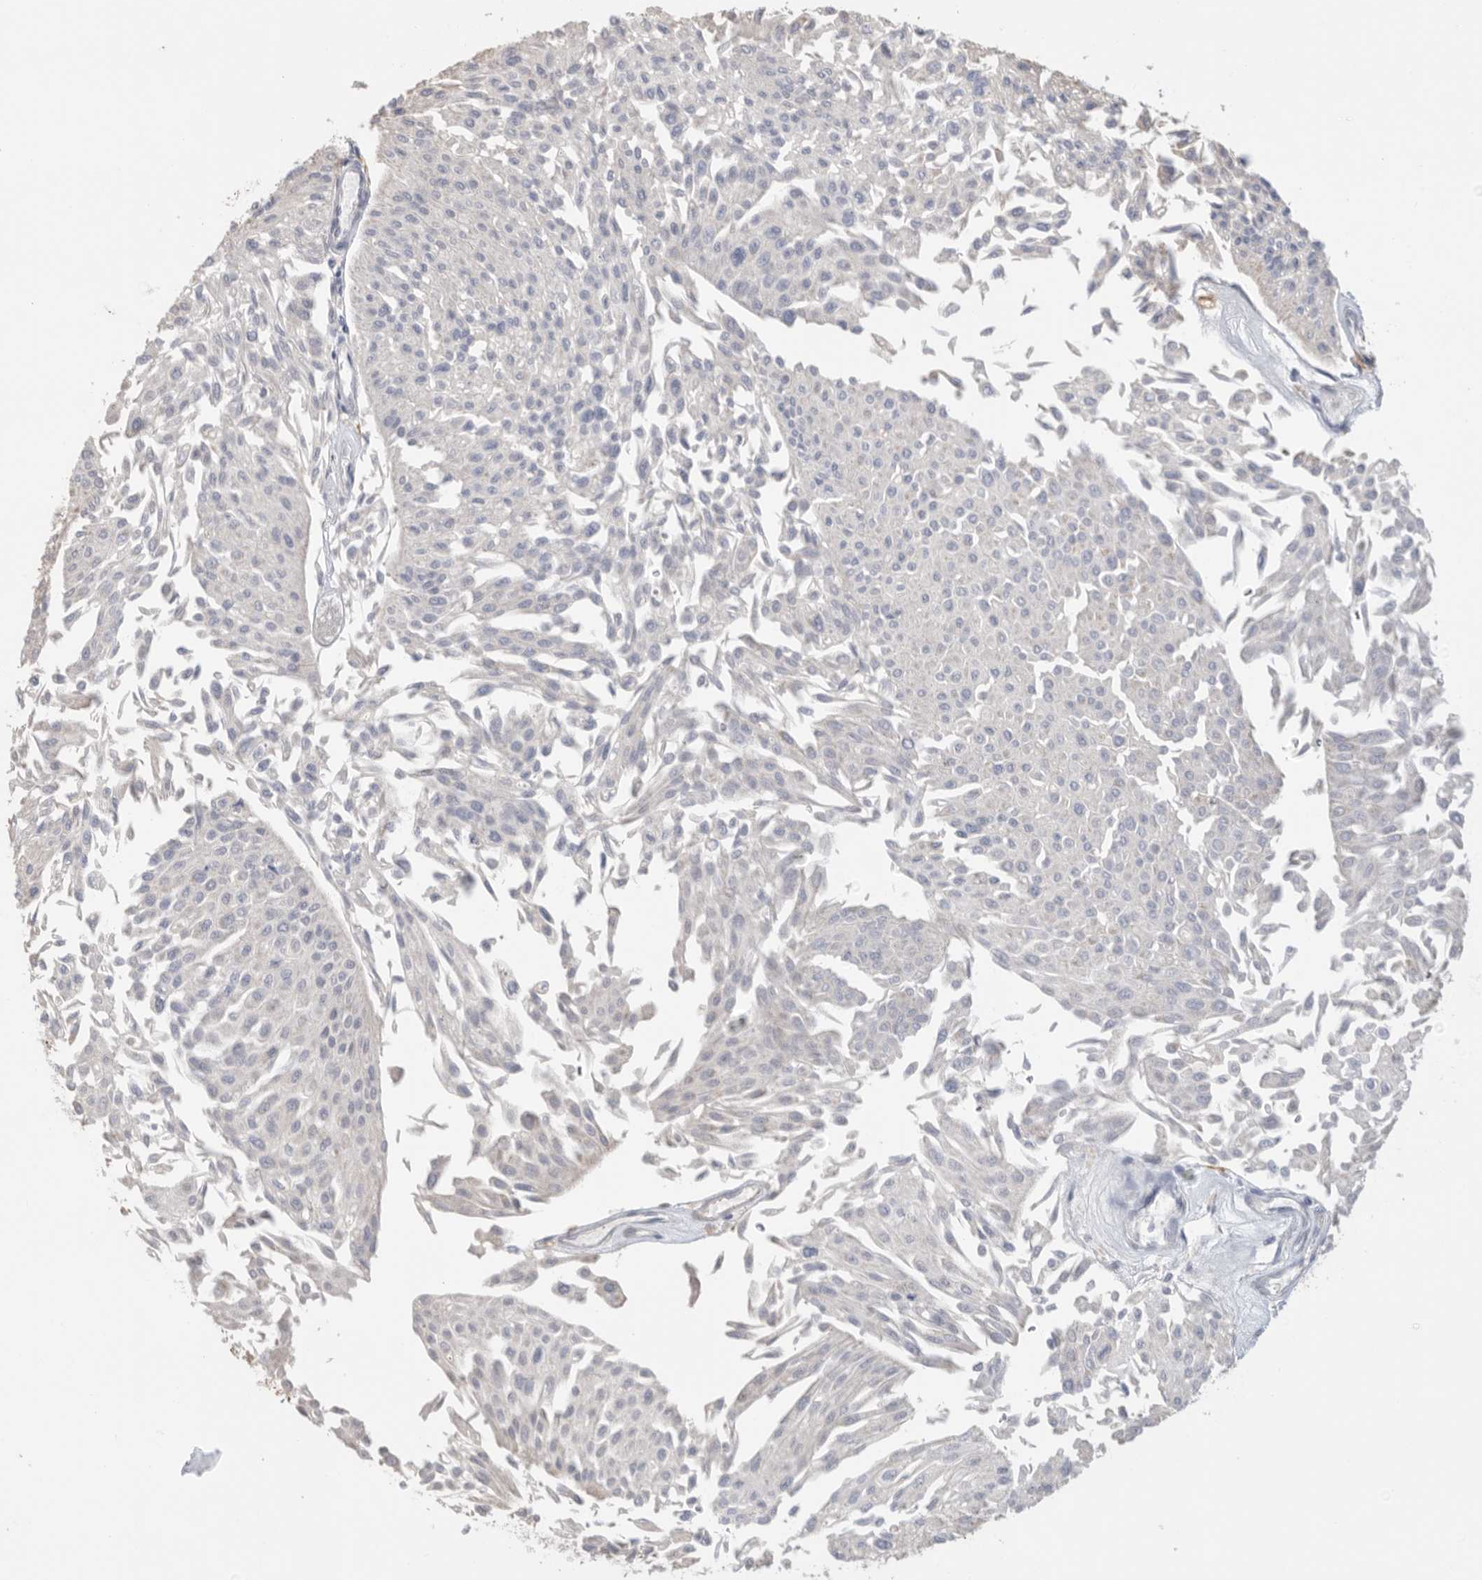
{"staining": {"intensity": "negative", "quantity": "none", "location": "none"}, "tissue": "urothelial cancer", "cell_type": "Tumor cells", "image_type": "cancer", "snomed": [{"axis": "morphology", "description": "Urothelial carcinoma, Low grade"}, {"axis": "topography", "description": "Urinary bladder"}], "caption": "Immunohistochemistry (IHC) of low-grade urothelial carcinoma displays no positivity in tumor cells.", "gene": "GGH", "patient": {"sex": "male", "age": 67}}